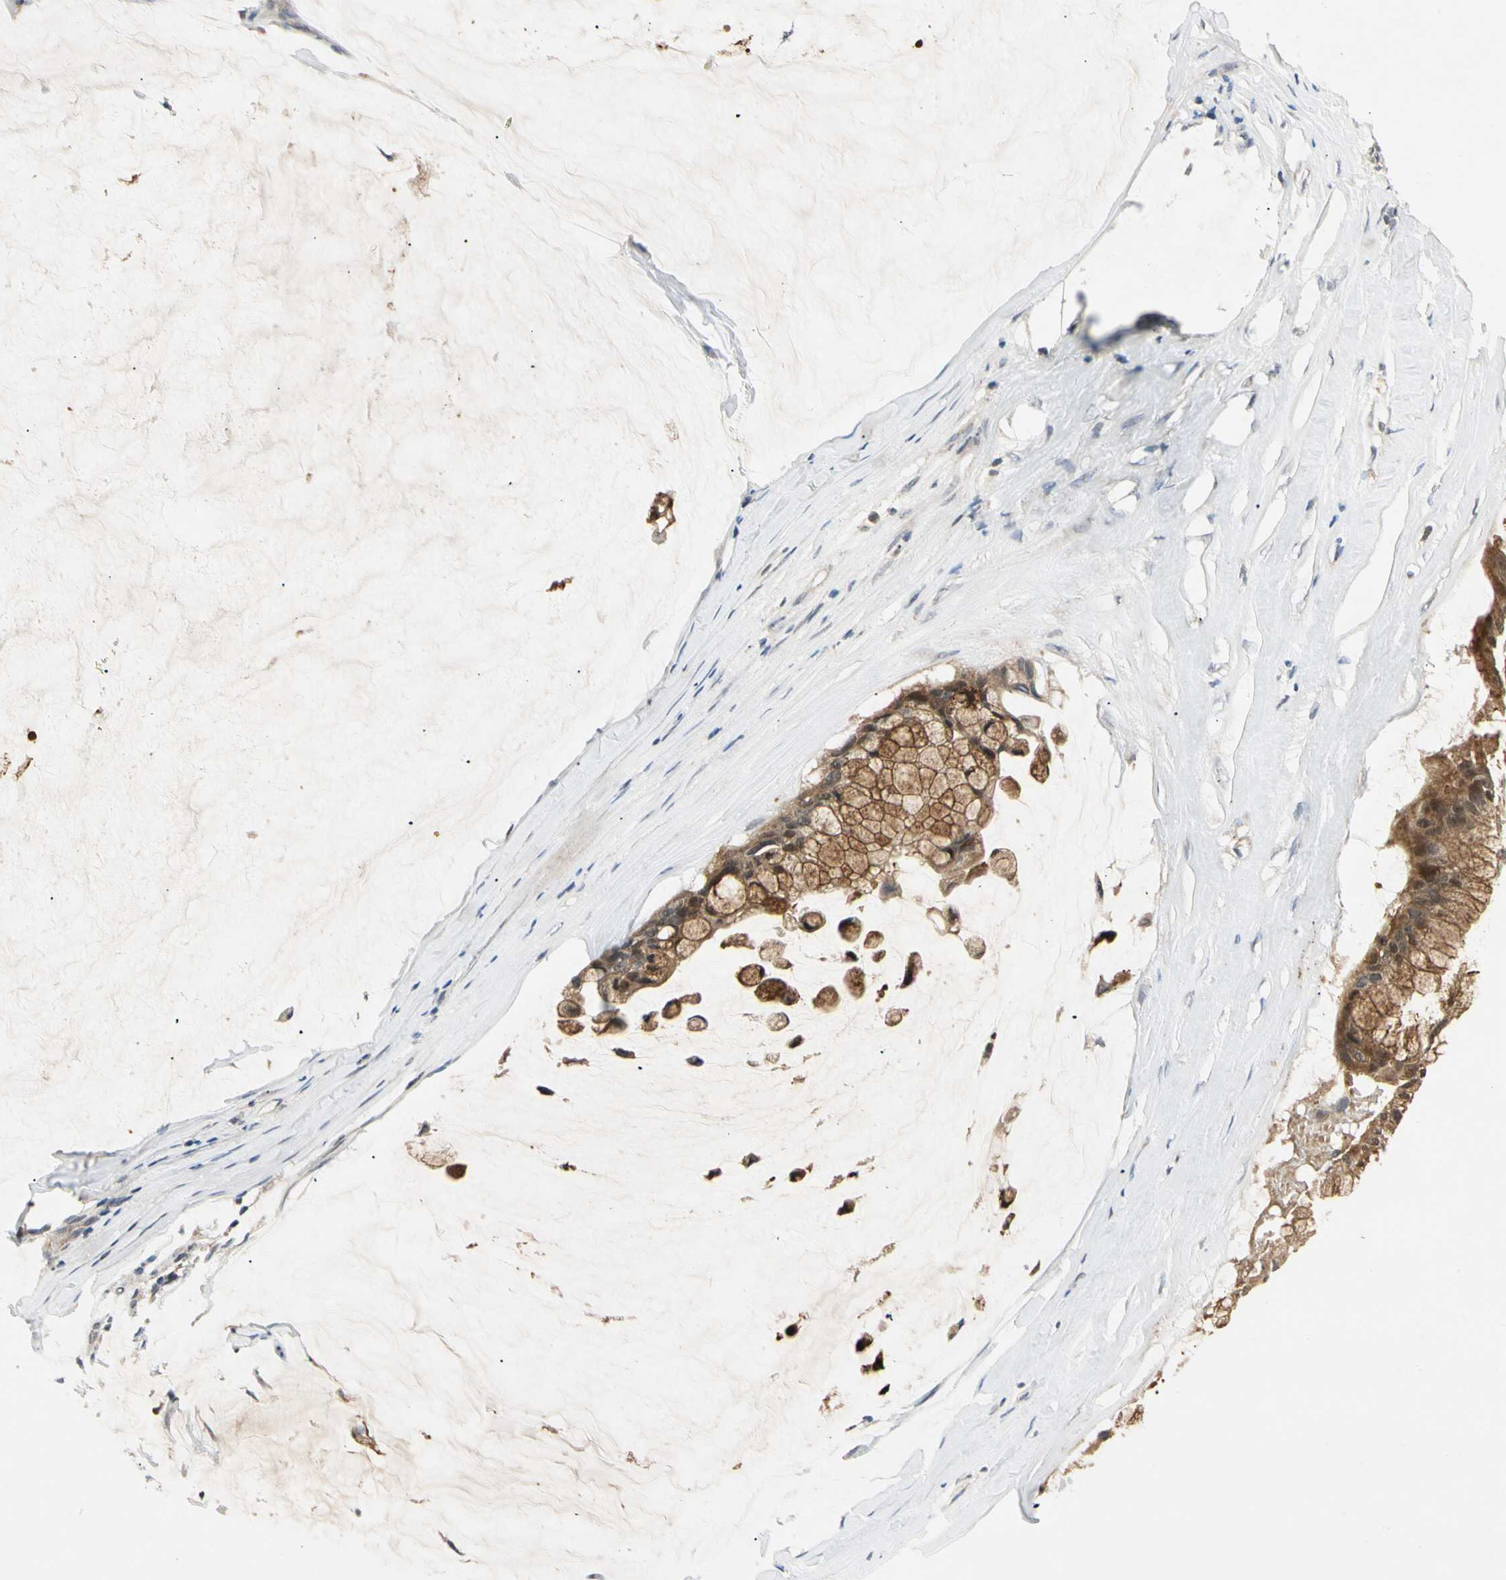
{"staining": {"intensity": "moderate", "quantity": ">75%", "location": "cytoplasmic/membranous,nuclear"}, "tissue": "ovarian cancer", "cell_type": "Tumor cells", "image_type": "cancer", "snomed": [{"axis": "morphology", "description": "Cystadenocarcinoma, mucinous, NOS"}, {"axis": "topography", "description": "Ovary"}], "caption": "Ovarian mucinous cystadenocarcinoma stained with immunohistochemistry (IHC) exhibits moderate cytoplasmic/membranous and nuclear positivity in approximately >75% of tumor cells.", "gene": "RIOX2", "patient": {"sex": "female", "age": 39}}